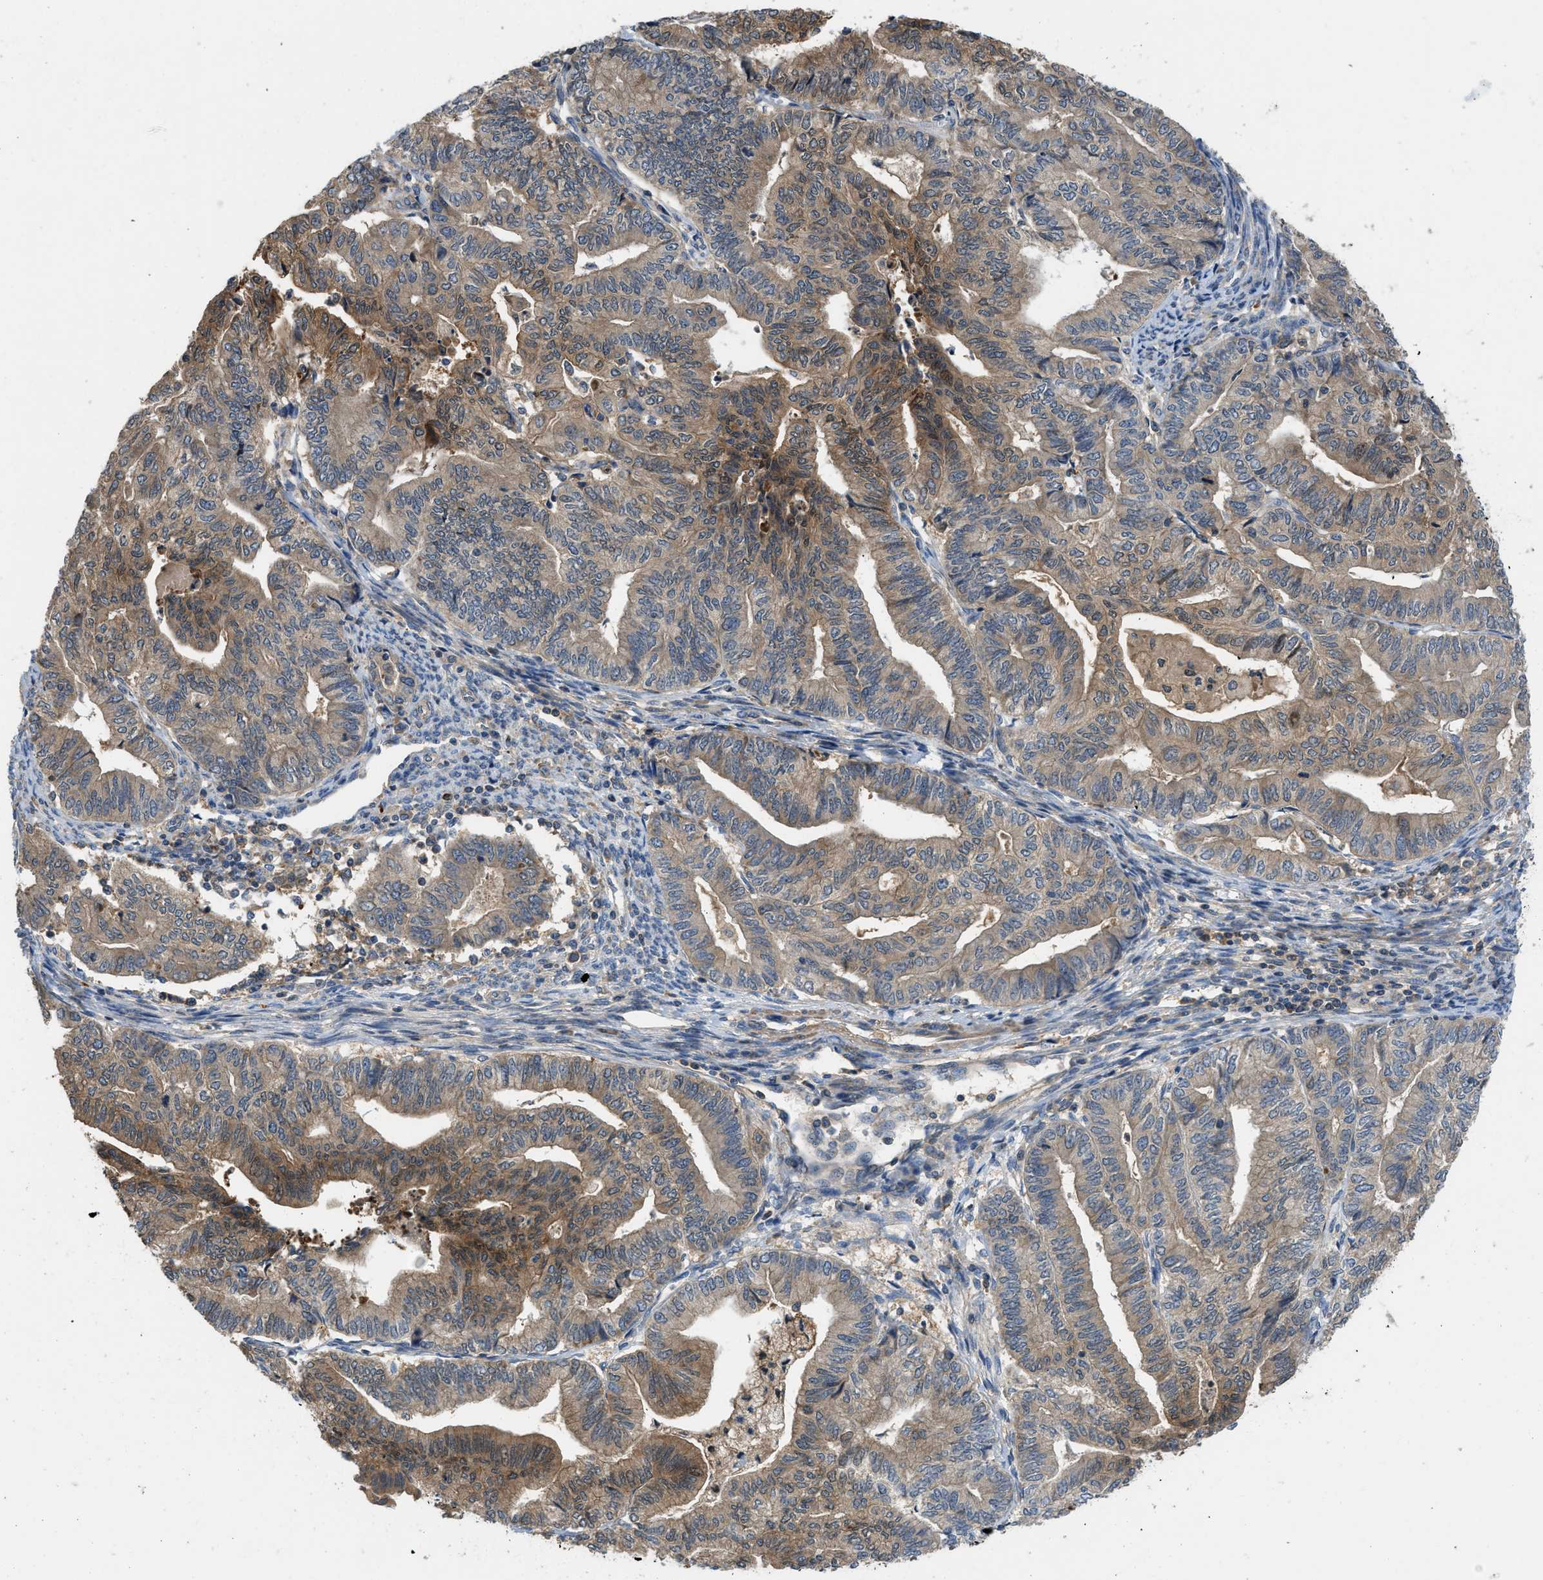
{"staining": {"intensity": "moderate", "quantity": ">75%", "location": "cytoplasmic/membranous"}, "tissue": "endometrial cancer", "cell_type": "Tumor cells", "image_type": "cancer", "snomed": [{"axis": "morphology", "description": "Adenocarcinoma, NOS"}, {"axis": "topography", "description": "Endometrium"}], "caption": "Immunohistochemical staining of endometrial cancer (adenocarcinoma) reveals medium levels of moderate cytoplasmic/membranous protein staining in about >75% of tumor cells.", "gene": "GPR31", "patient": {"sex": "female", "age": 79}}